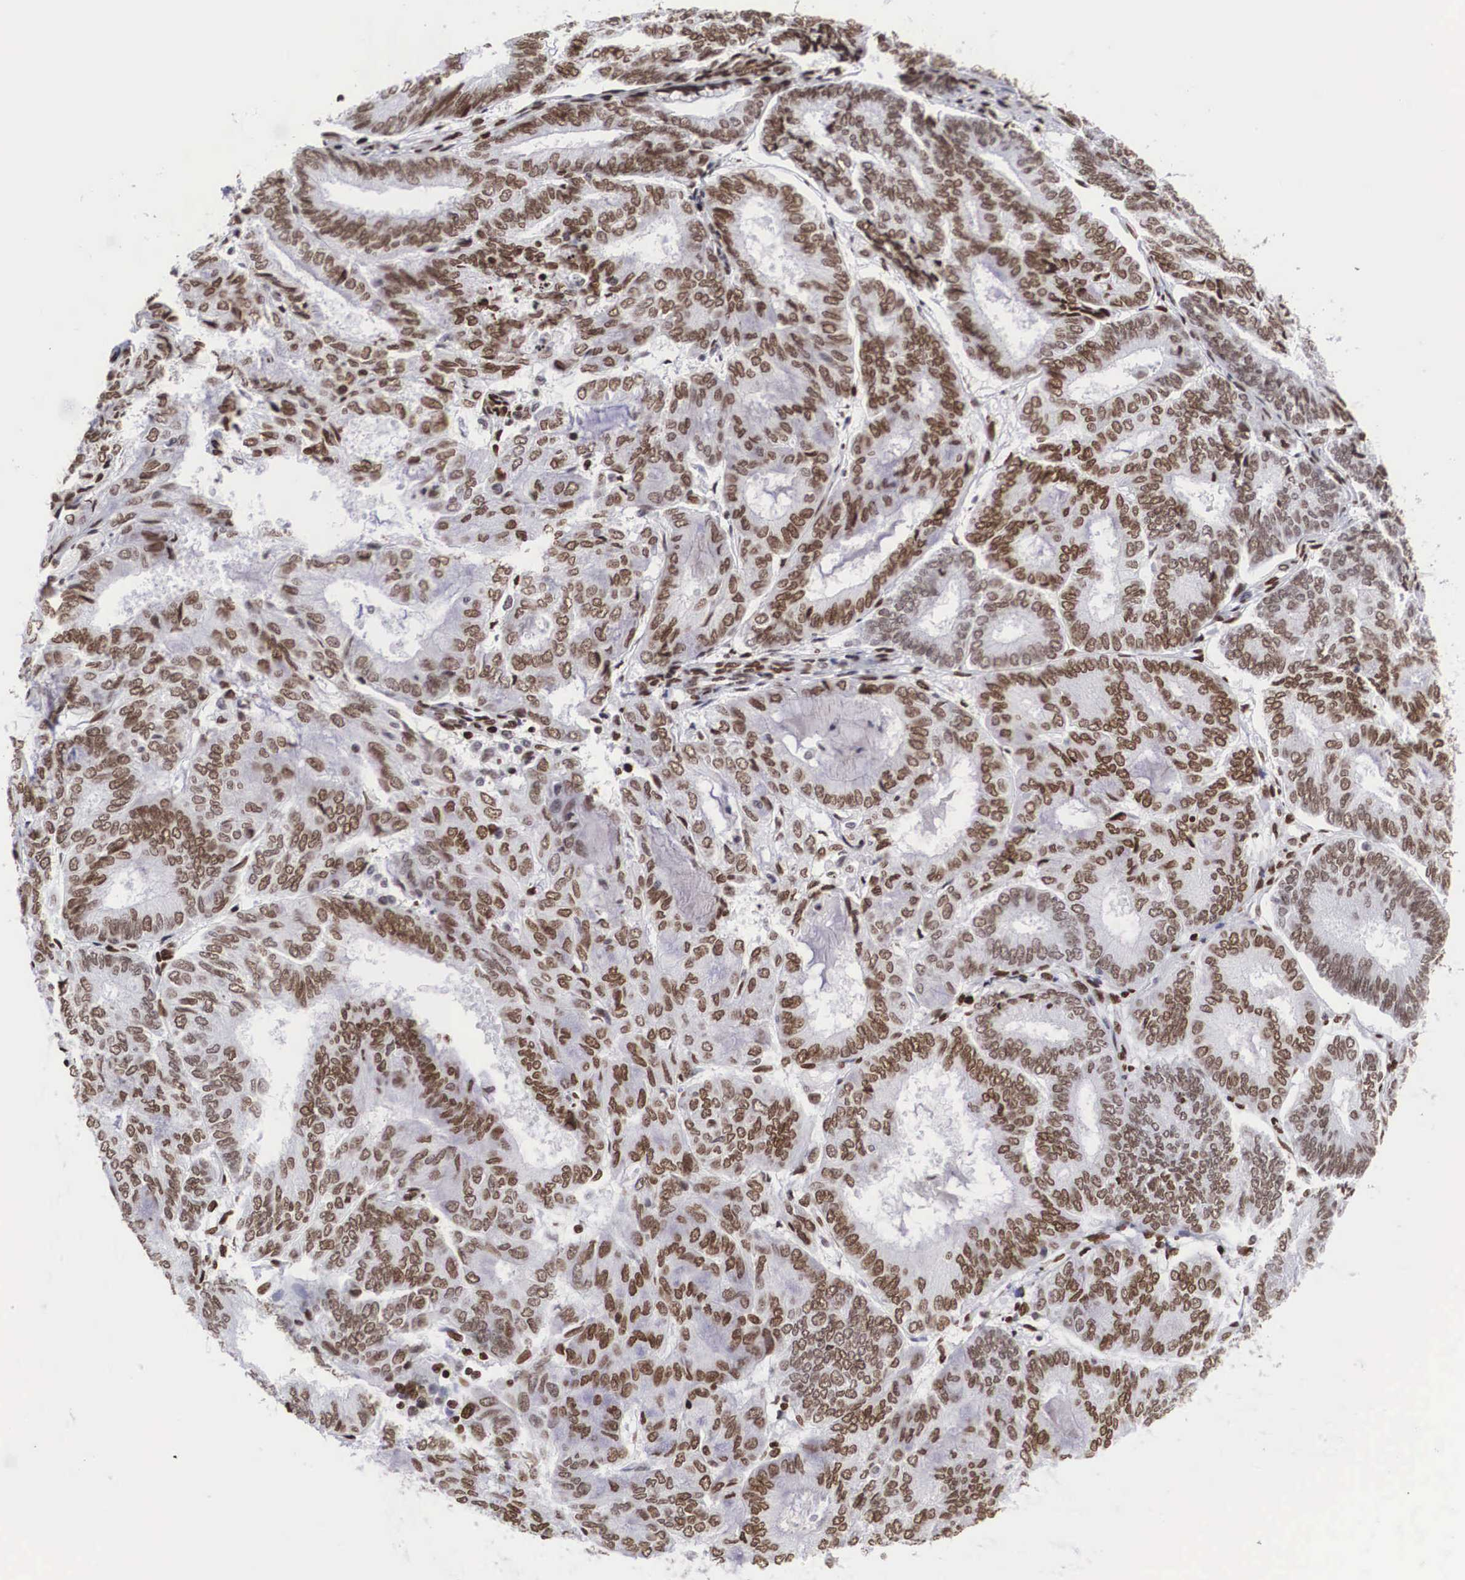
{"staining": {"intensity": "strong", "quantity": ">75%", "location": "nuclear"}, "tissue": "endometrial cancer", "cell_type": "Tumor cells", "image_type": "cancer", "snomed": [{"axis": "morphology", "description": "Adenocarcinoma, NOS"}, {"axis": "topography", "description": "Endometrium"}], "caption": "A micrograph of endometrial cancer (adenocarcinoma) stained for a protein shows strong nuclear brown staining in tumor cells.", "gene": "MECP2", "patient": {"sex": "female", "age": 59}}